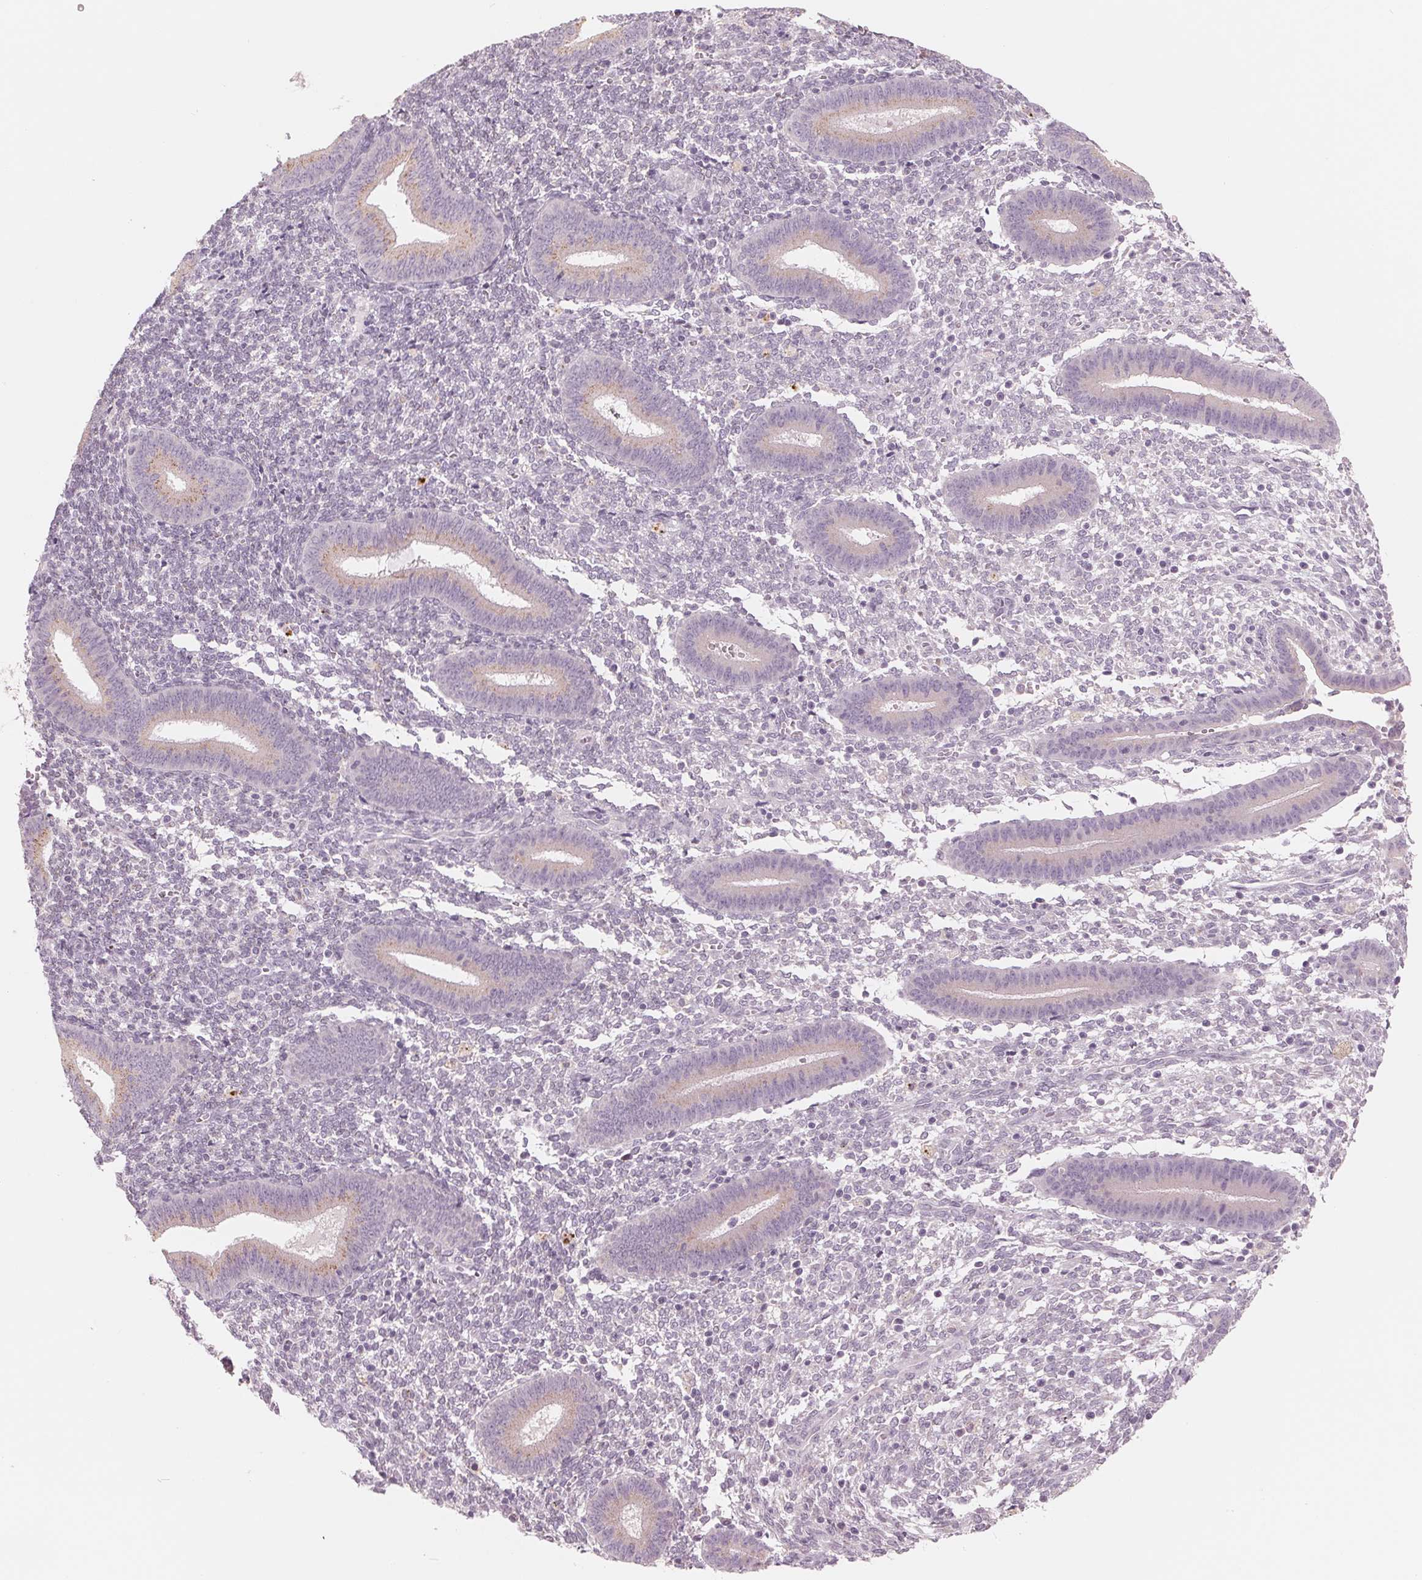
{"staining": {"intensity": "negative", "quantity": "none", "location": "none"}, "tissue": "endometrium", "cell_type": "Cells in endometrial stroma", "image_type": "normal", "snomed": [{"axis": "morphology", "description": "Normal tissue, NOS"}, {"axis": "topography", "description": "Endometrium"}], "caption": "Image shows no protein staining in cells in endometrial stroma of unremarkable endometrium. (DAB immunohistochemistry (IHC) visualized using brightfield microscopy, high magnification).", "gene": "IL9R", "patient": {"sex": "female", "age": 25}}